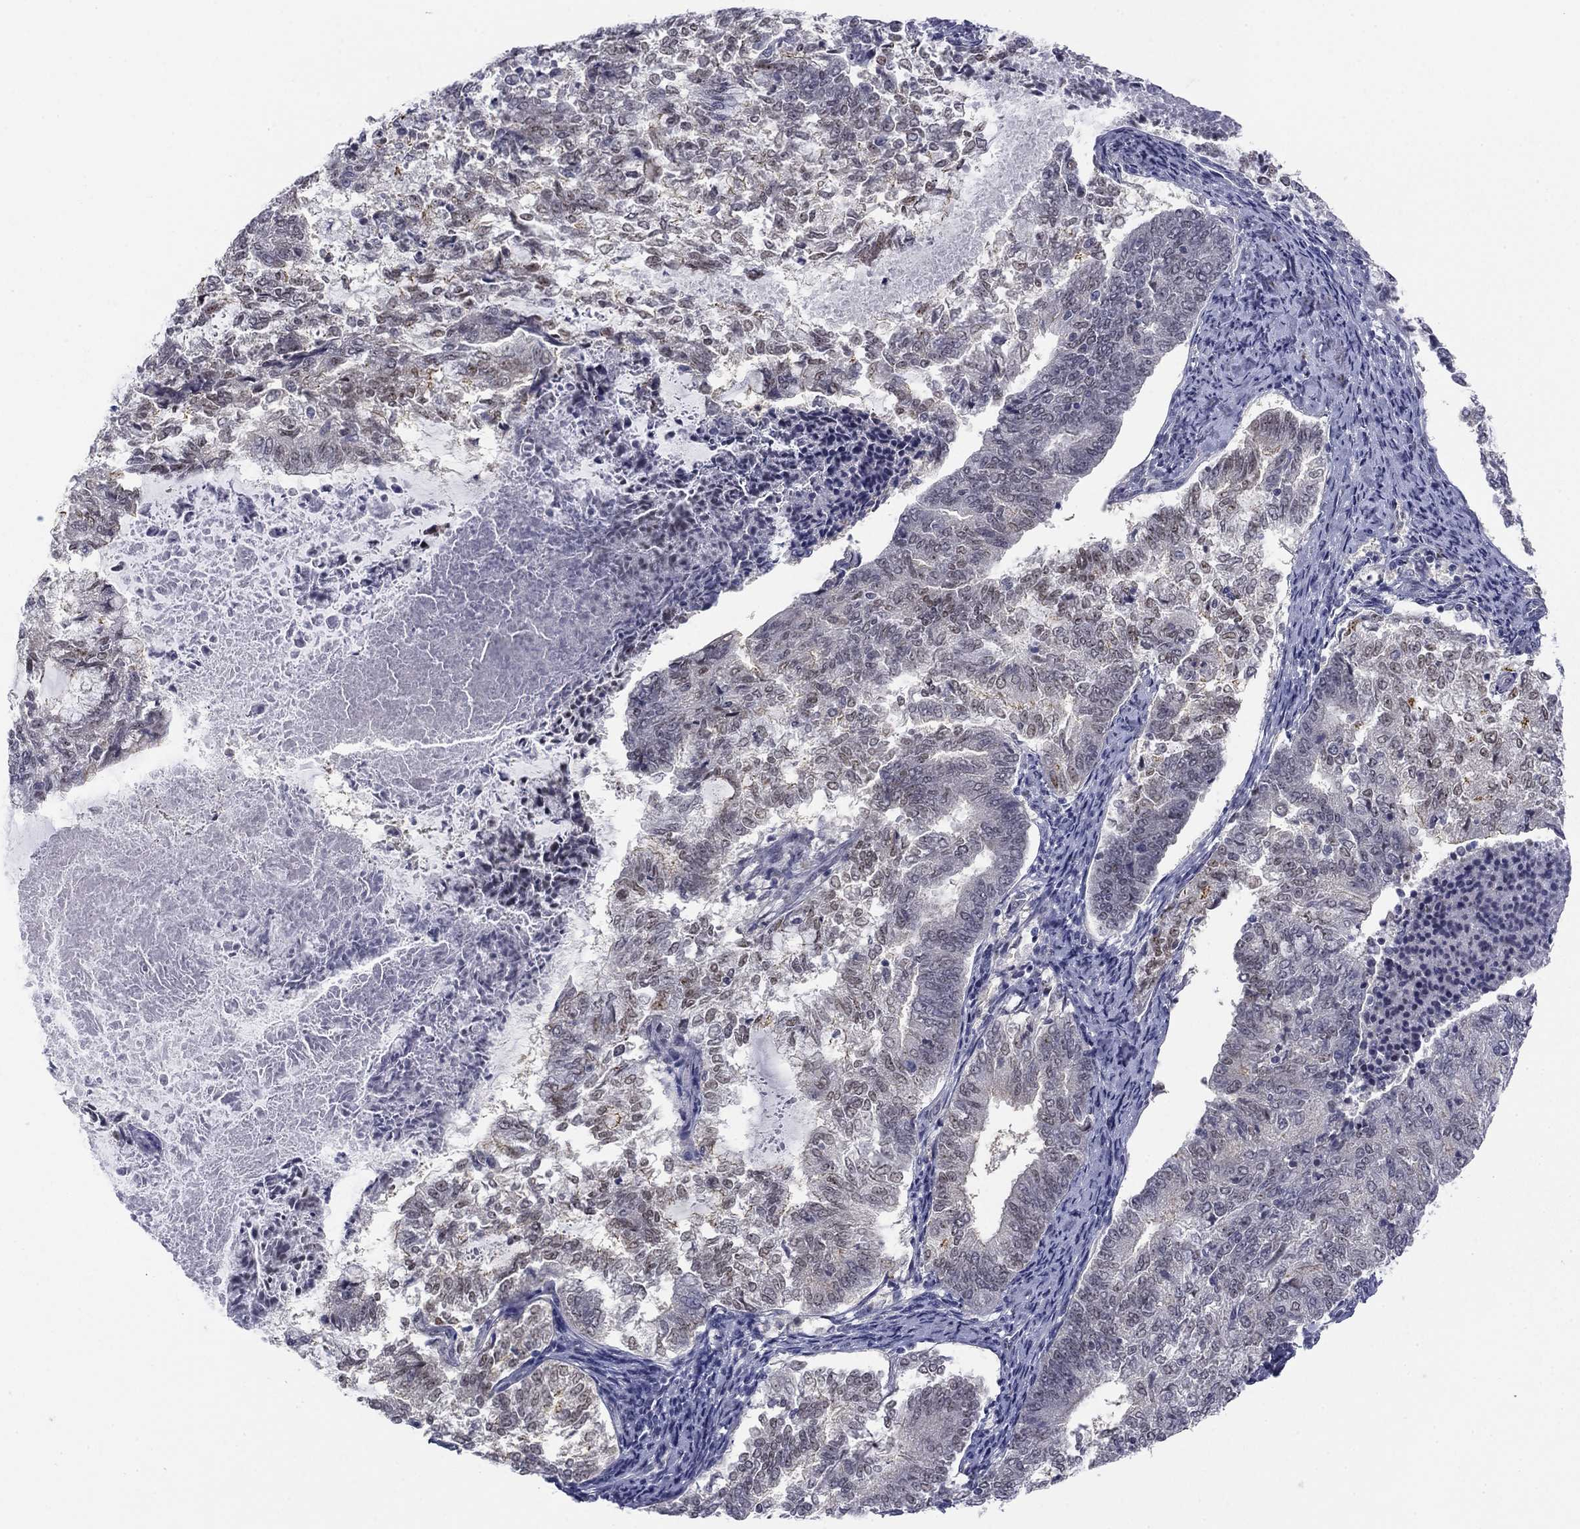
{"staining": {"intensity": "weak", "quantity": "25%-75%", "location": "nuclear"}, "tissue": "endometrial cancer", "cell_type": "Tumor cells", "image_type": "cancer", "snomed": [{"axis": "morphology", "description": "Adenocarcinoma, NOS"}, {"axis": "topography", "description": "Endometrium"}], "caption": "Protein expression analysis of human adenocarcinoma (endometrial) reveals weak nuclear expression in about 25%-75% of tumor cells. The protein is stained brown, and the nuclei are stained in blue (DAB (3,3'-diaminobenzidine) IHC with brightfield microscopy, high magnification).", "gene": "TIGD4", "patient": {"sex": "female", "age": 65}}